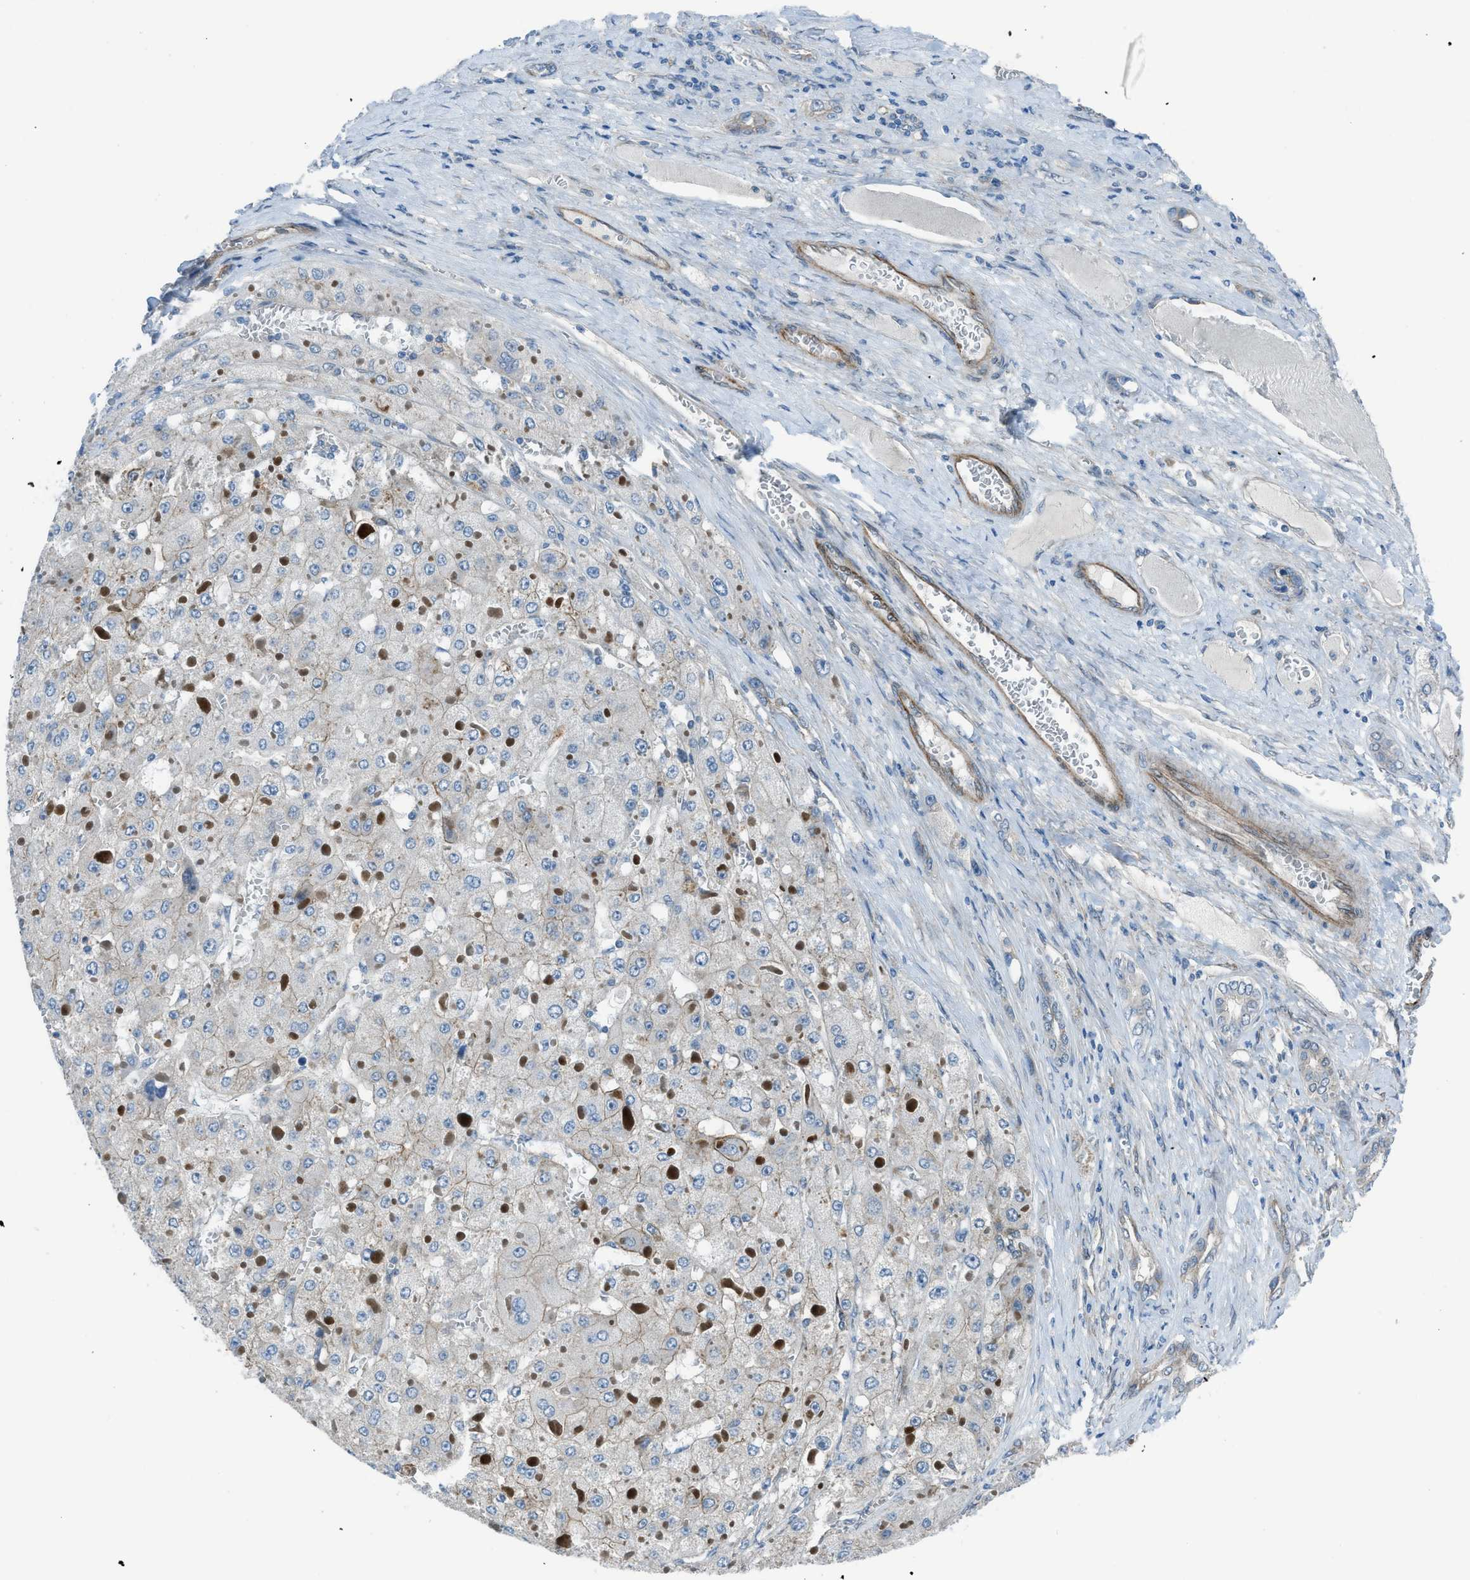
{"staining": {"intensity": "negative", "quantity": "none", "location": "none"}, "tissue": "liver cancer", "cell_type": "Tumor cells", "image_type": "cancer", "snomed": [{"axis": "morphology", "description": "Carcinoma, Hepatocellular, NOS"}, {"axis": "topography", "description": "Liver"}], "caption": "DAB immunohistochemical staining of liver cancer shows no significant positivity in tumor cells.", "gene": "PRKN", "patient": {"sex": "female", "age": 73}}